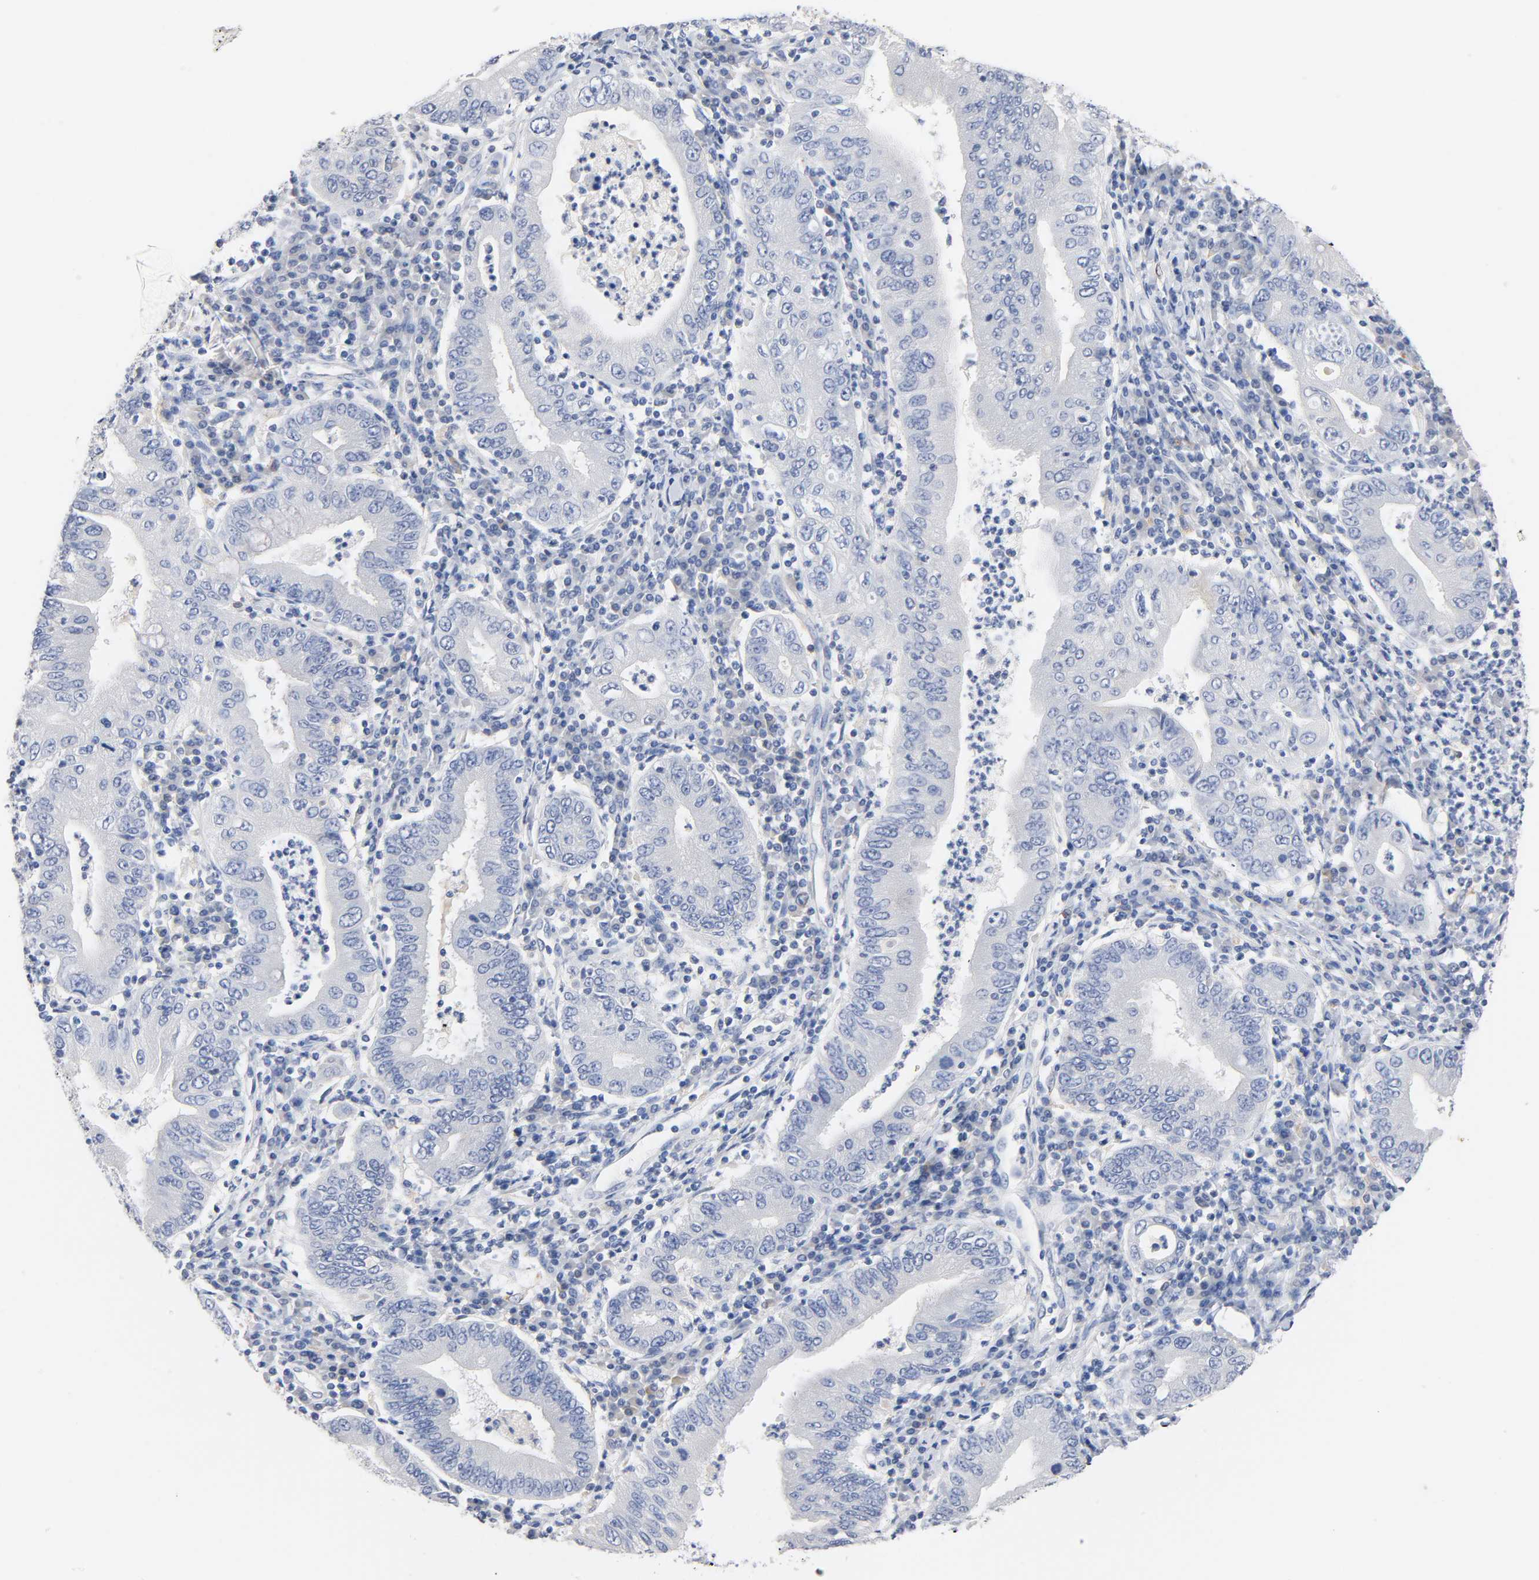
{"staining": {"intensity": "negative", "quantity": "none", "location": "none"}, "tissue": "stomach cancer", "cell_type": "Tumor cells", "image_type": "cancer", "snomed": [{"axis": "morphology", "description": "Normal tissue, NOS"}, {"axis": "morphology", "description": "Adenocarcinoma, NOS"}, {"axis": "topography", "description": "Esophagus"}, {"axis": "topography", "description": "Stomach, upper"}, {"axis": "topography", "description": "Peripheral nerve tissue"}], "caption": "DAB immunohistochemical staining of adenocarcinoma (stomach) shows no significant positivity in tumor cells. The staining is performed using DAB brown chromogen with nuclei counter-stained in using hematoxylin.", "gene": "MALT1", "patient": {"sex": "male", "age": 62}}